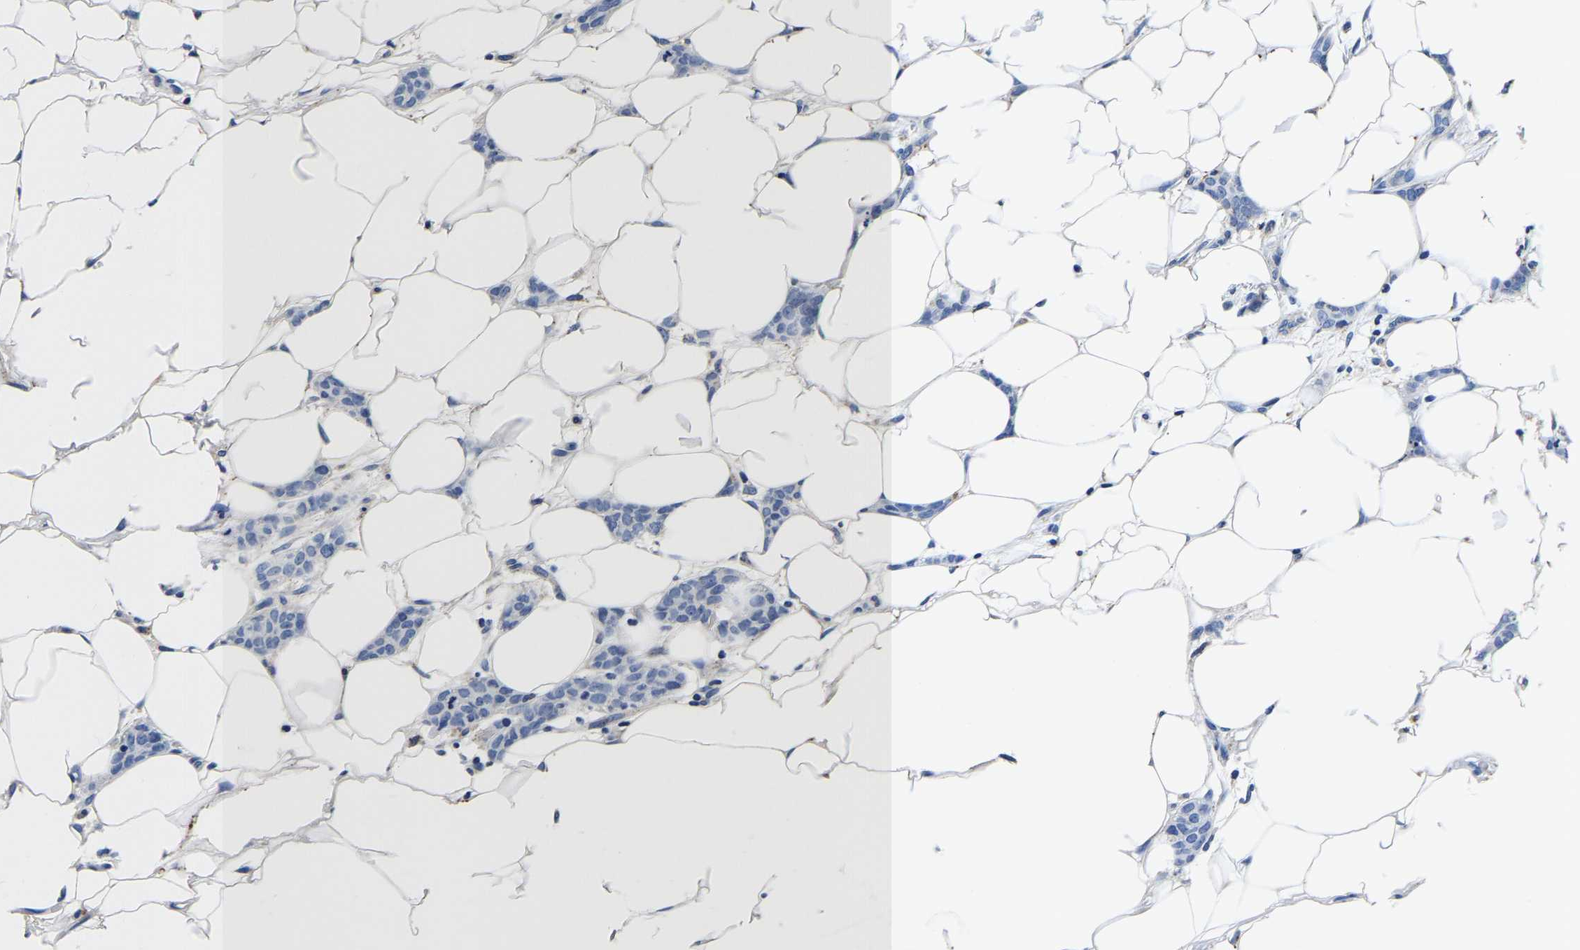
{"staining": {"intensity": "negative", "quantity": "none", "location": "none"}, "tissue": "breast cancer", "cell_type": "Tumor cells", "image_type": "cancer", "snomed": [{"axis": "morphology", "description": "Lobular carcinoma"}, {"axis": "topography", "description": "Skin"}, {"axis": "topography", "description": "Breast"}], "caption": "An immunohistochemistry photomicrograph of lobular carcinoma (breast) is shown. There is no staining in tumor cells of lobular carcinoma (breast).", "gene": "GRN", "patient": {"sex": "female", "age": 46}}